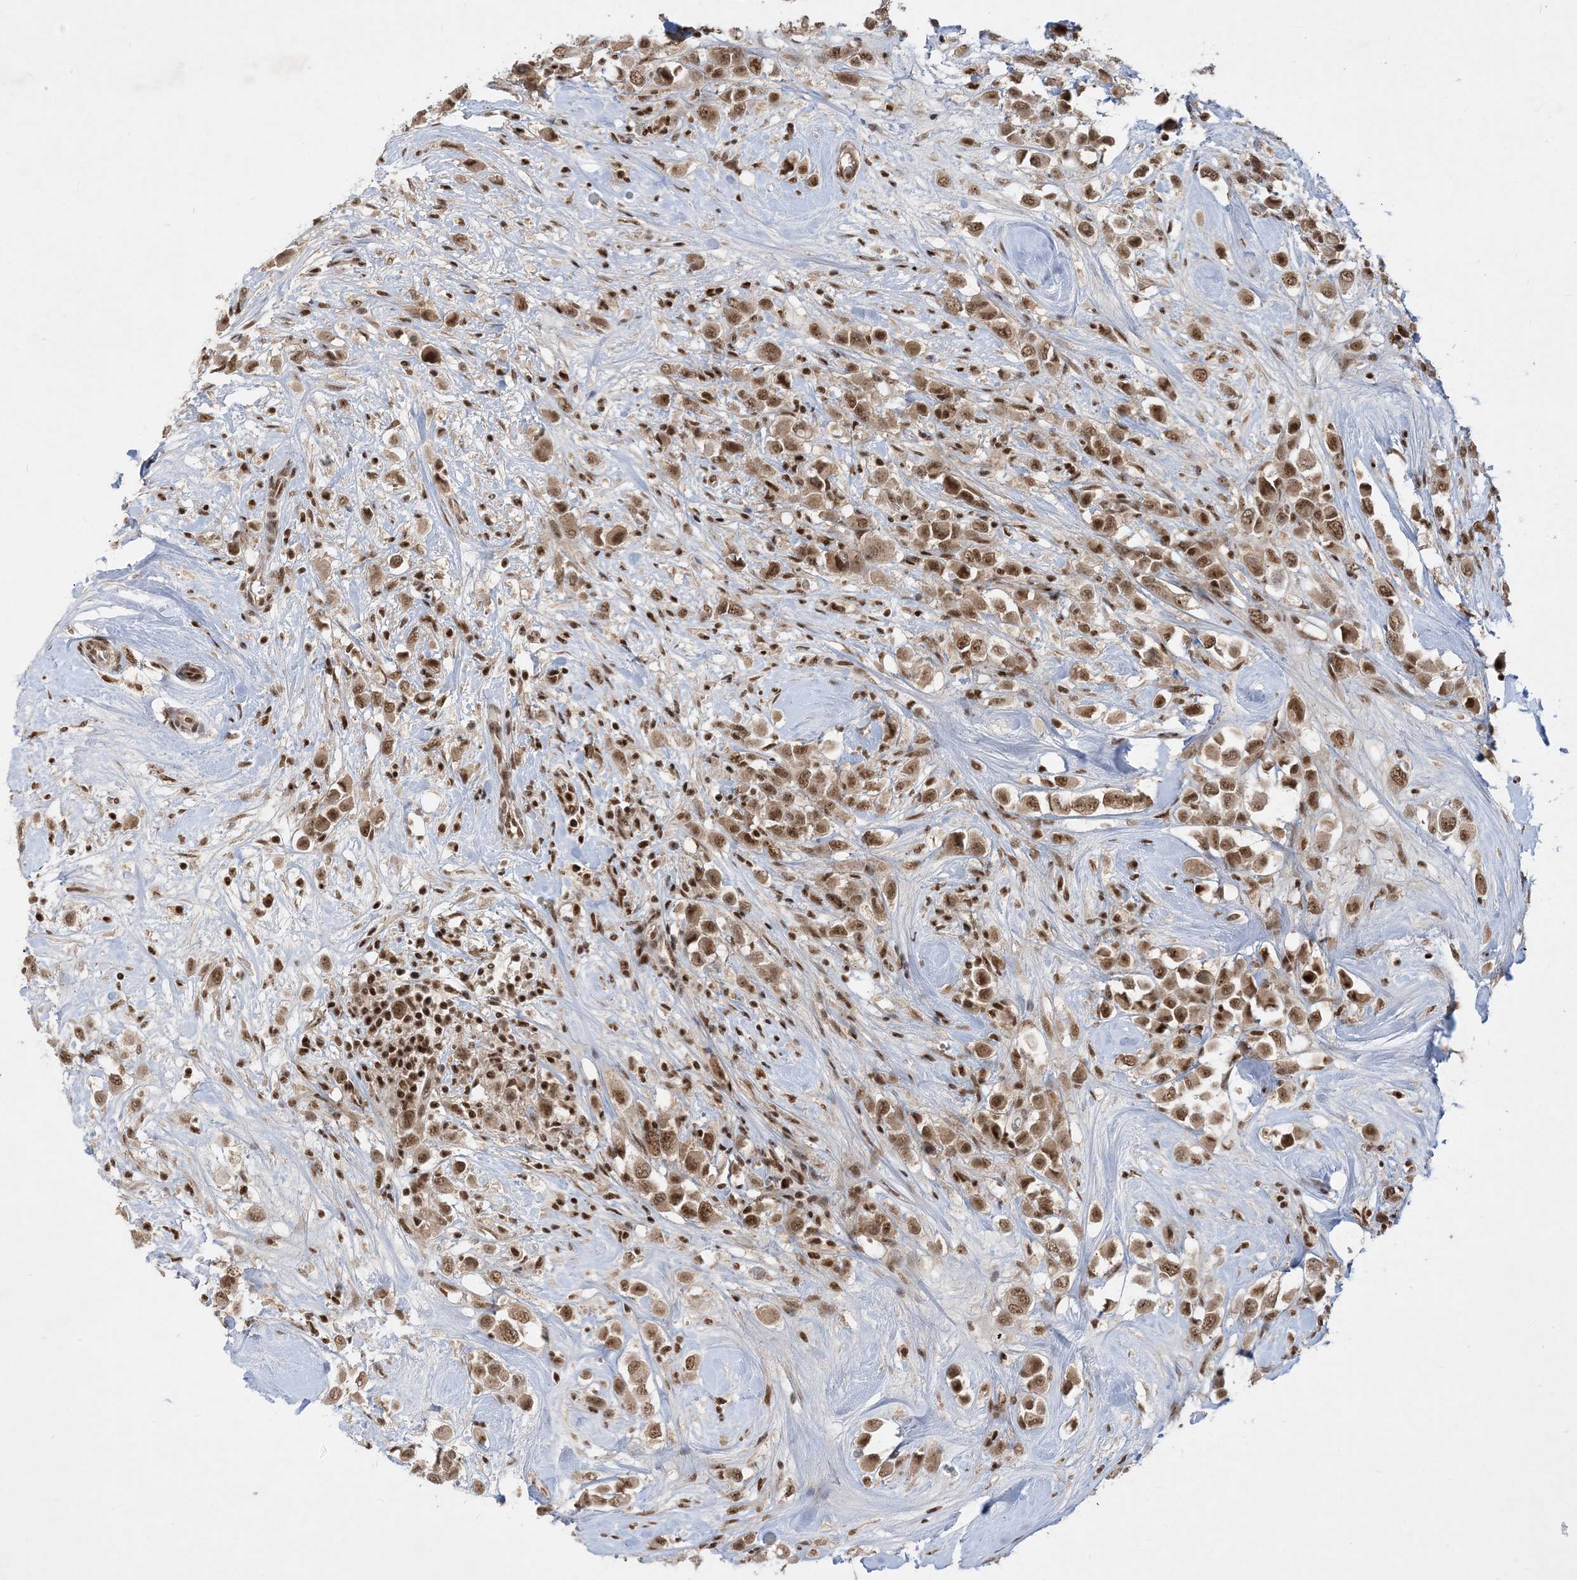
{"staining": {"intensity": "moderate", "quantity": ">75%", "location": "nuclear"}, "tissue": "breast cancer", "cell_type": "Tumor cells", "image_type": "cancer", "snomed": [{"axis": "morphology", "description": "Duct carcinoma"}, {"axis": "topography", "description": "Breast"}], "caption": "Tumor cells reveal moderate nuclear expression in approximately >75% of cells in breast cancer.", "gene": "PPIL2", "patient": {"sex": "female", "age": 61}}